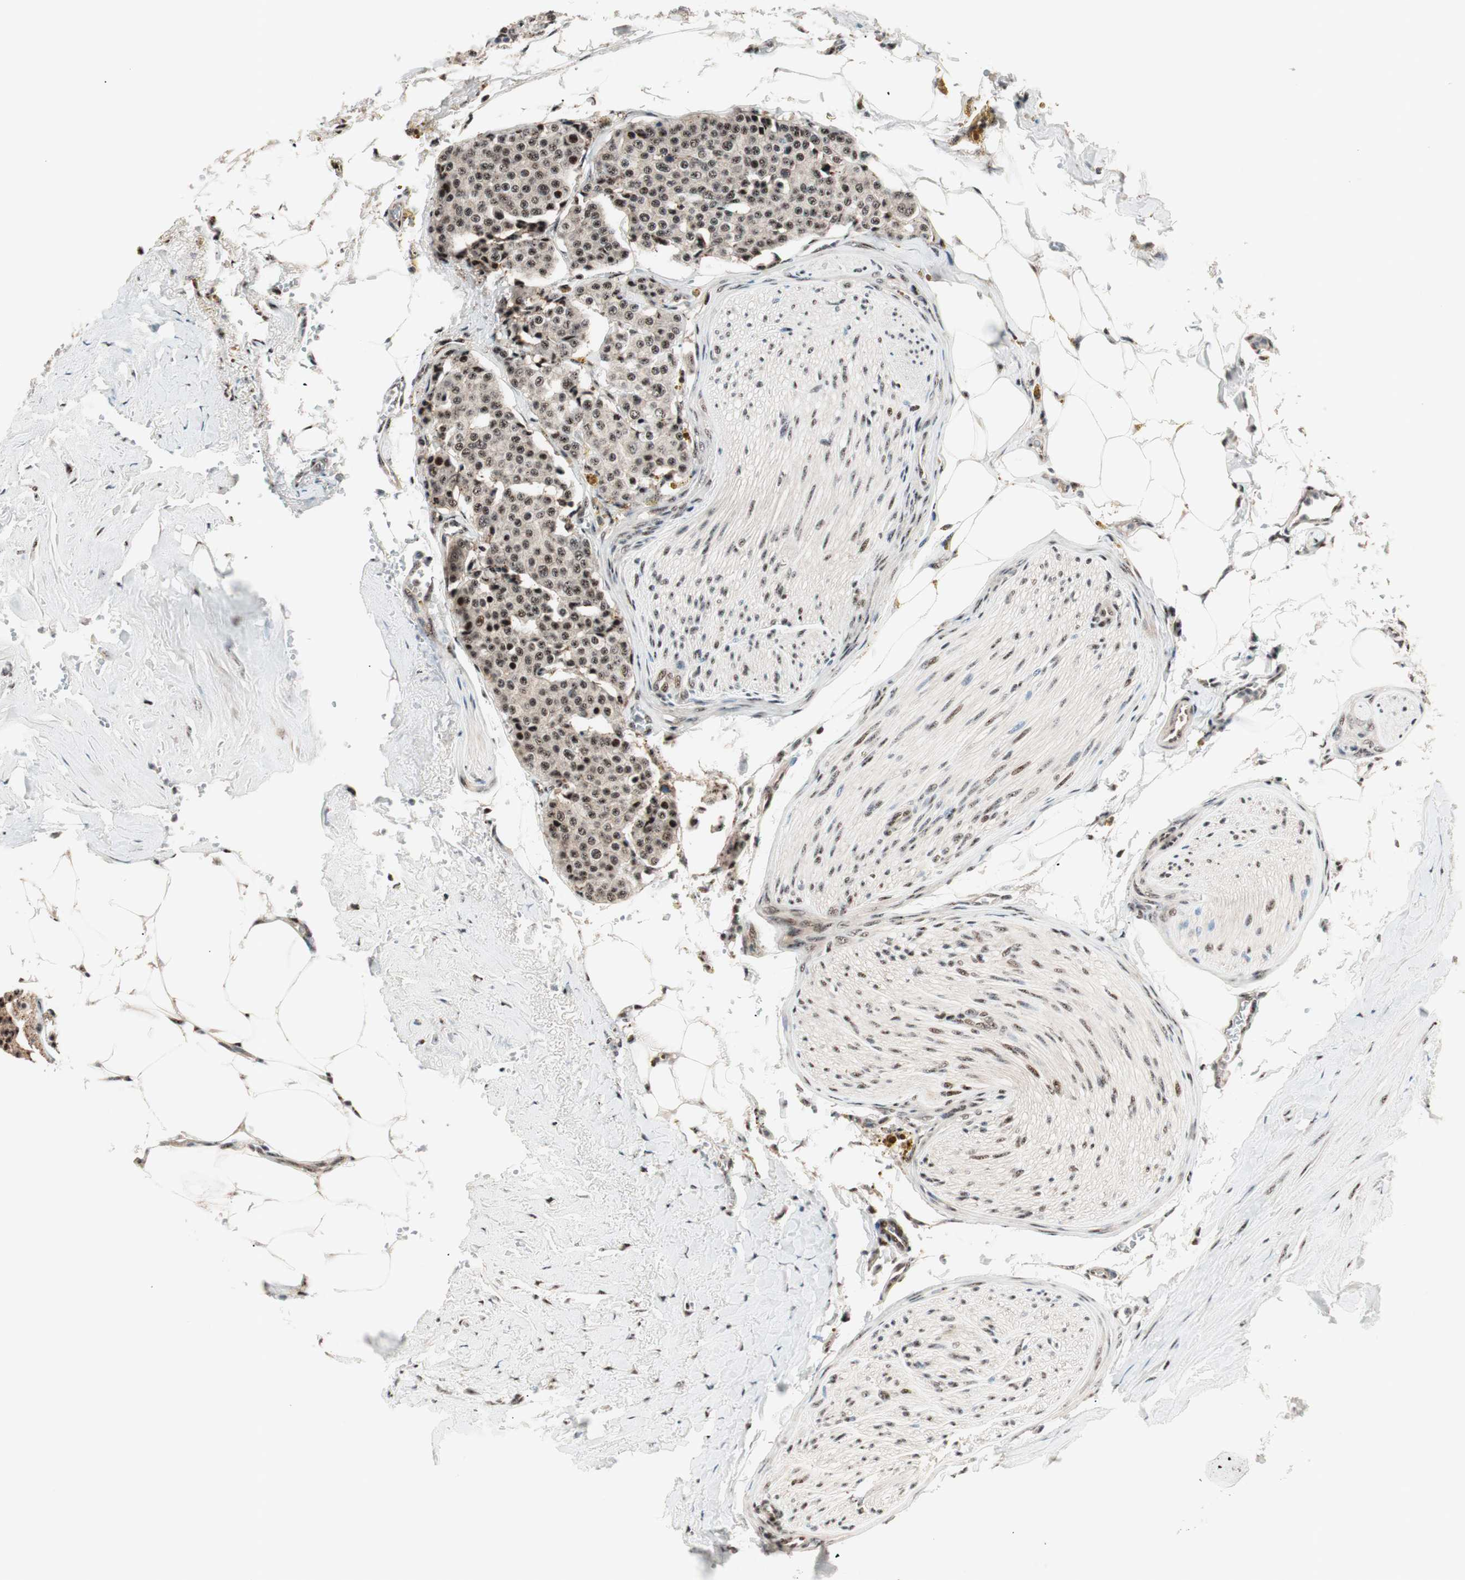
{"staining": {"intensity": "strong", "quantity": ">75%", "location": "nuclear"}, "tissue": "carcinoid", "cell_type": "Tumor cells", "image_type": "cancer", "snomed": [{"axis": "morphology", "description": "Carcinoid, malignant, NOS"}, {"axis": "topography", "description": "Colon"}], "caption": "Protein staining of carcinoid (malignant) tissue exhibits strong nuclear expression in about >75% of tumor cells.", "gene": "NR5A2", "patient": {"sex": "female", "age": 61}}